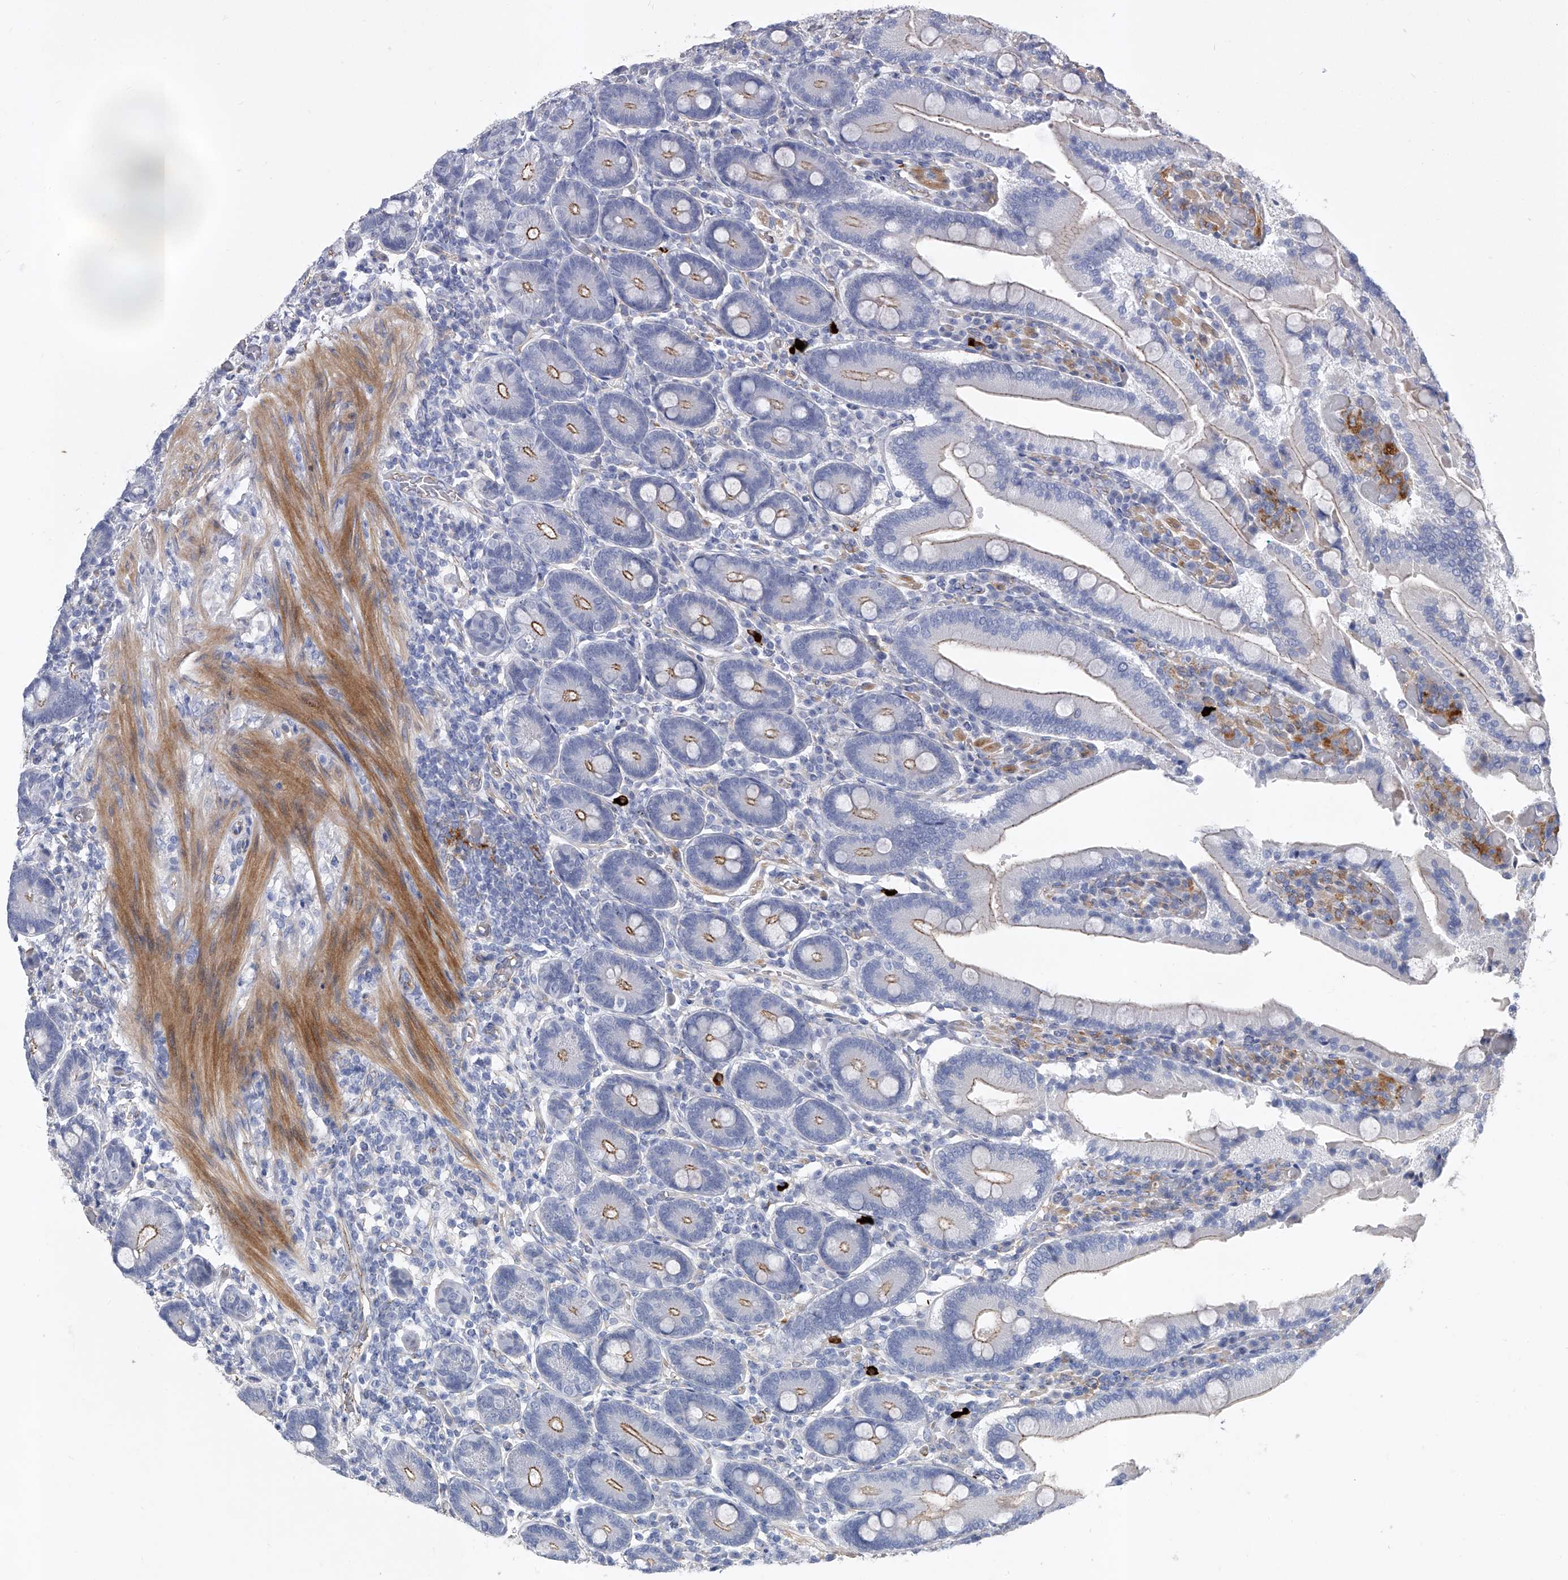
{"staining": {"intensity": "moderate", "quantity": "25%-75%", "location": "cytoplasmic/membranous"}, "tissue": "duodenum", "cell_type": "Glandular cells", "image_type": "normal", "snomed": [{"axis": "morphology", "description": "Normal tissue, NOS"}, {"axis": "topography", "description": "Duodenum"}], "caption": "Normal duodenum reveals moderate cytoplasmic/membranous staining in about 25%-75% of glandular cells.", "gene": "ENSG00000250424", "patient": {"sex": "female", "age": 62}}